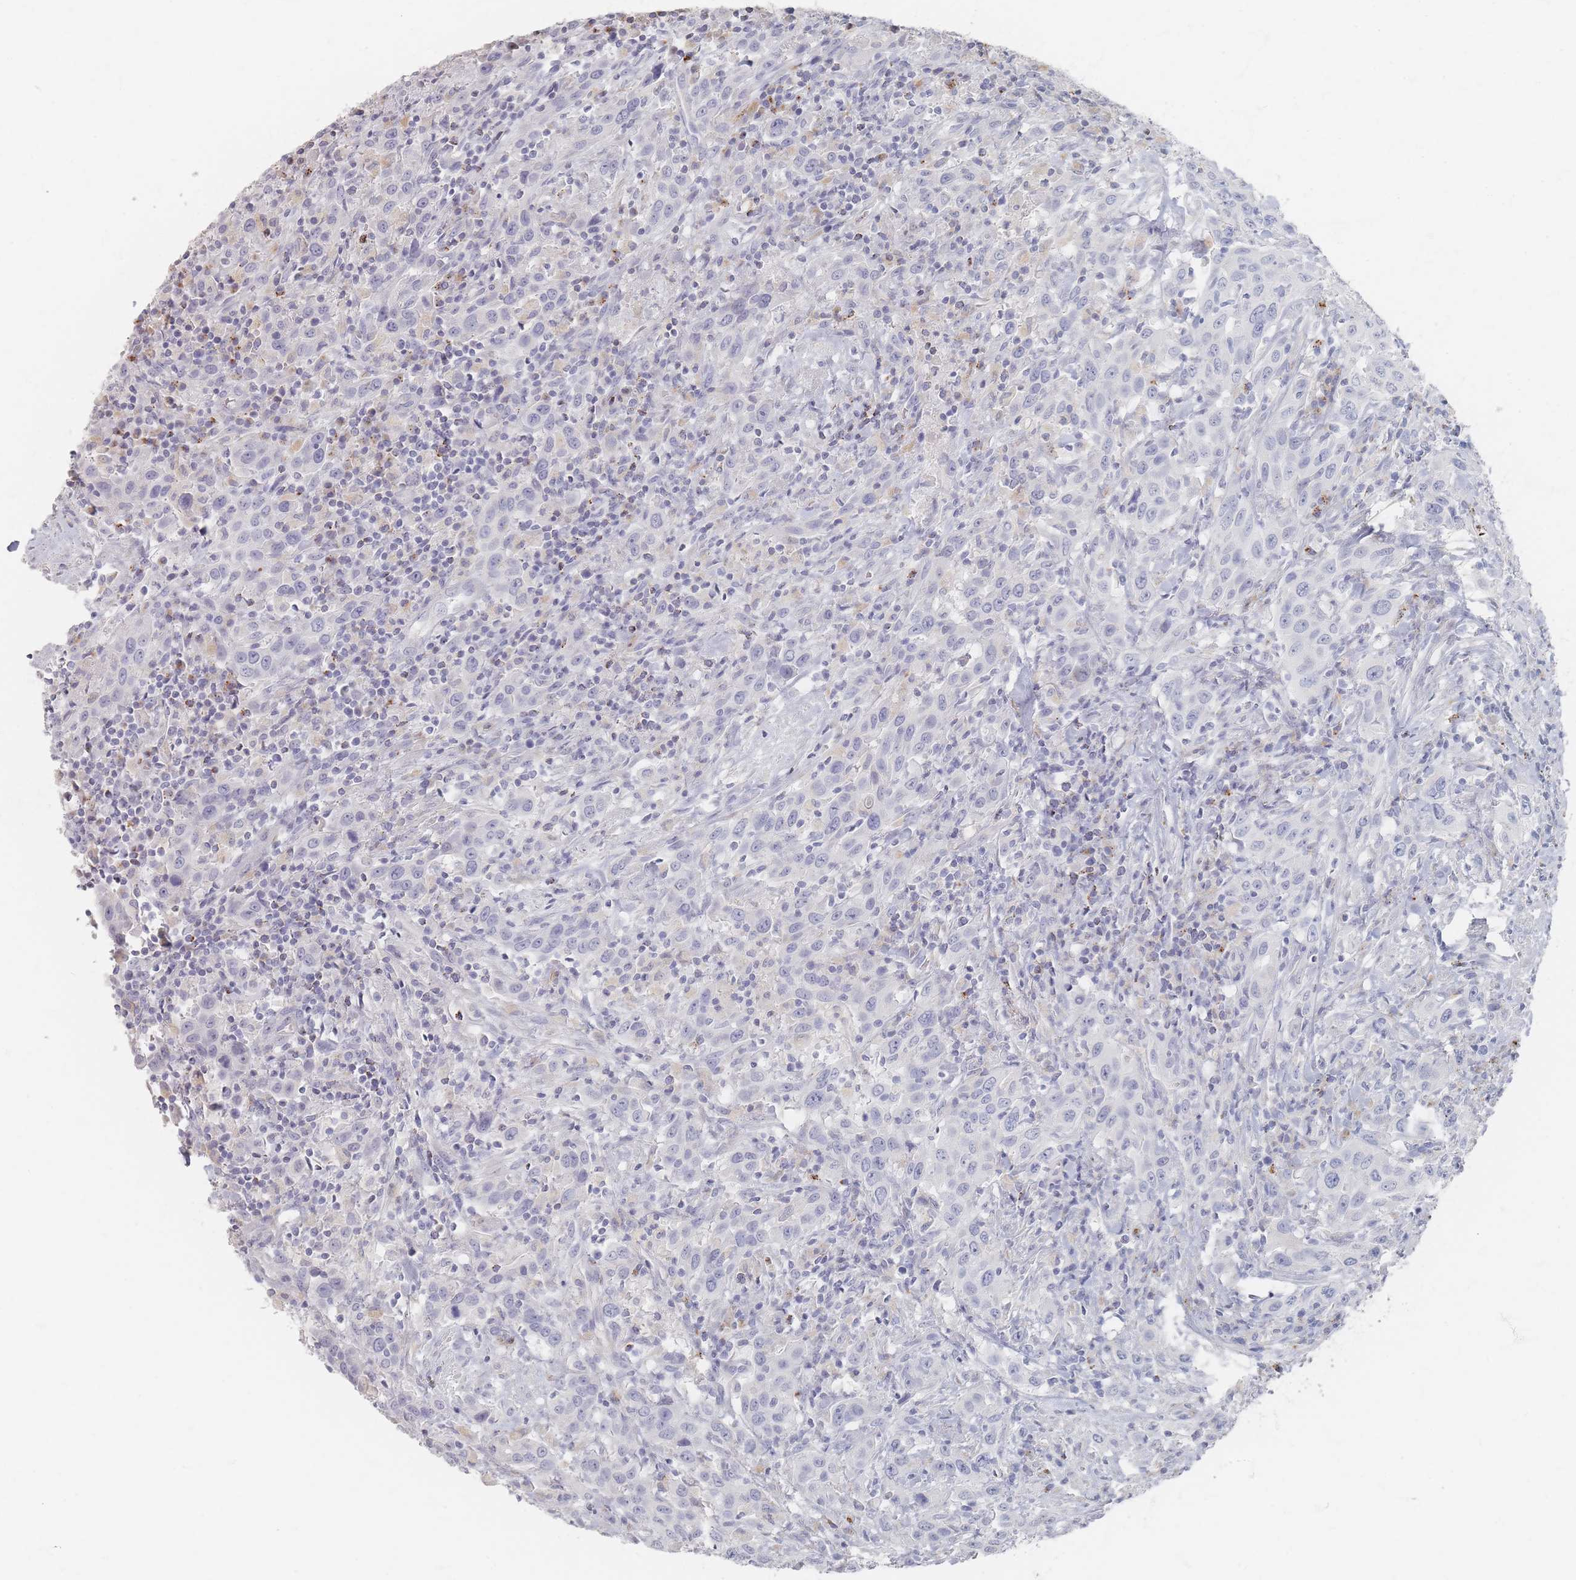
{"staining": {"intensity": "negative", "quantity": "none", "location": "none"}, "tissue": "urothelial cancer", "cell_type": "Tumor cells", "image_type": "cancer", "snomed": [{"axis": "morphology", "description": "Urothelial carcinoma, High grade"}, {"axis": "topography", "description": "Urinary bladder"}], "caption": "Urothelial cancer was stained to show a protein in brown. There is no significant expression in tumor cells. Nuclei are stained in blue.", "gene": "SLC2A11", "patient": {"sex": "male", "age": 61}}